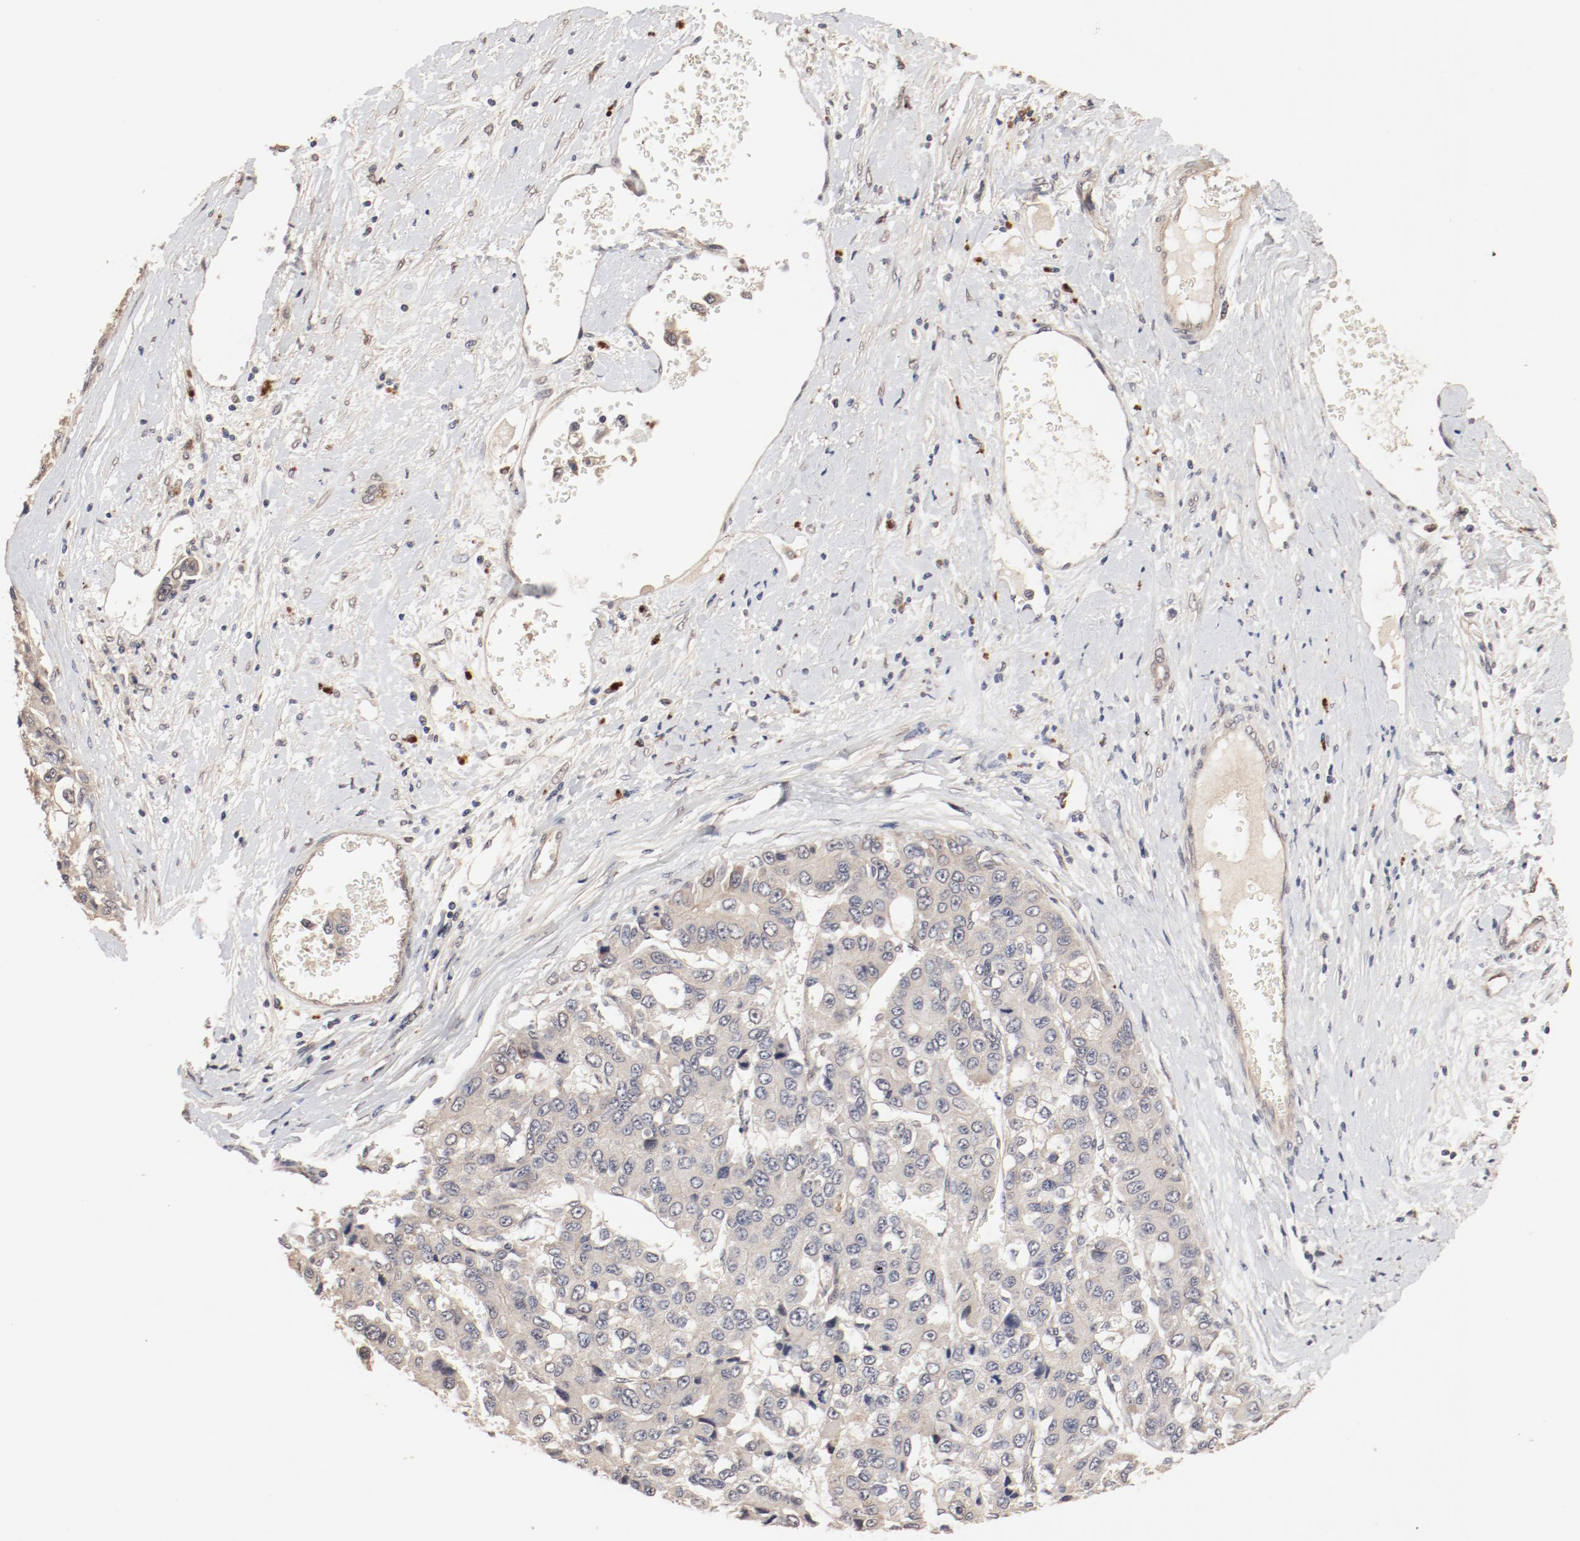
{"staining": {"intensity": "weak", "quantity": ">75%", "location": "cytoplasmic/membranous"}, "tissue": "liver cancer", "cell_type": "Tumor cells", "image_type": "cancer", "snomed": [{"axis": "morphology", "description": "Carcinoma, Hepatocellular, NOS"}, {"axis": "topography", "description": "Liver"}], "caption": "Immunohistochemistry (IHC) histopathology image of human liver cancer (hepatocellular carcinoma) stained for a protein (brown), which demonstrates low levels of weak cytoplasmic/membranous expression in approximately >75% of tumor cells.", "gene": "IL3RA", "patient": {"sex": "female", "age": 66}}